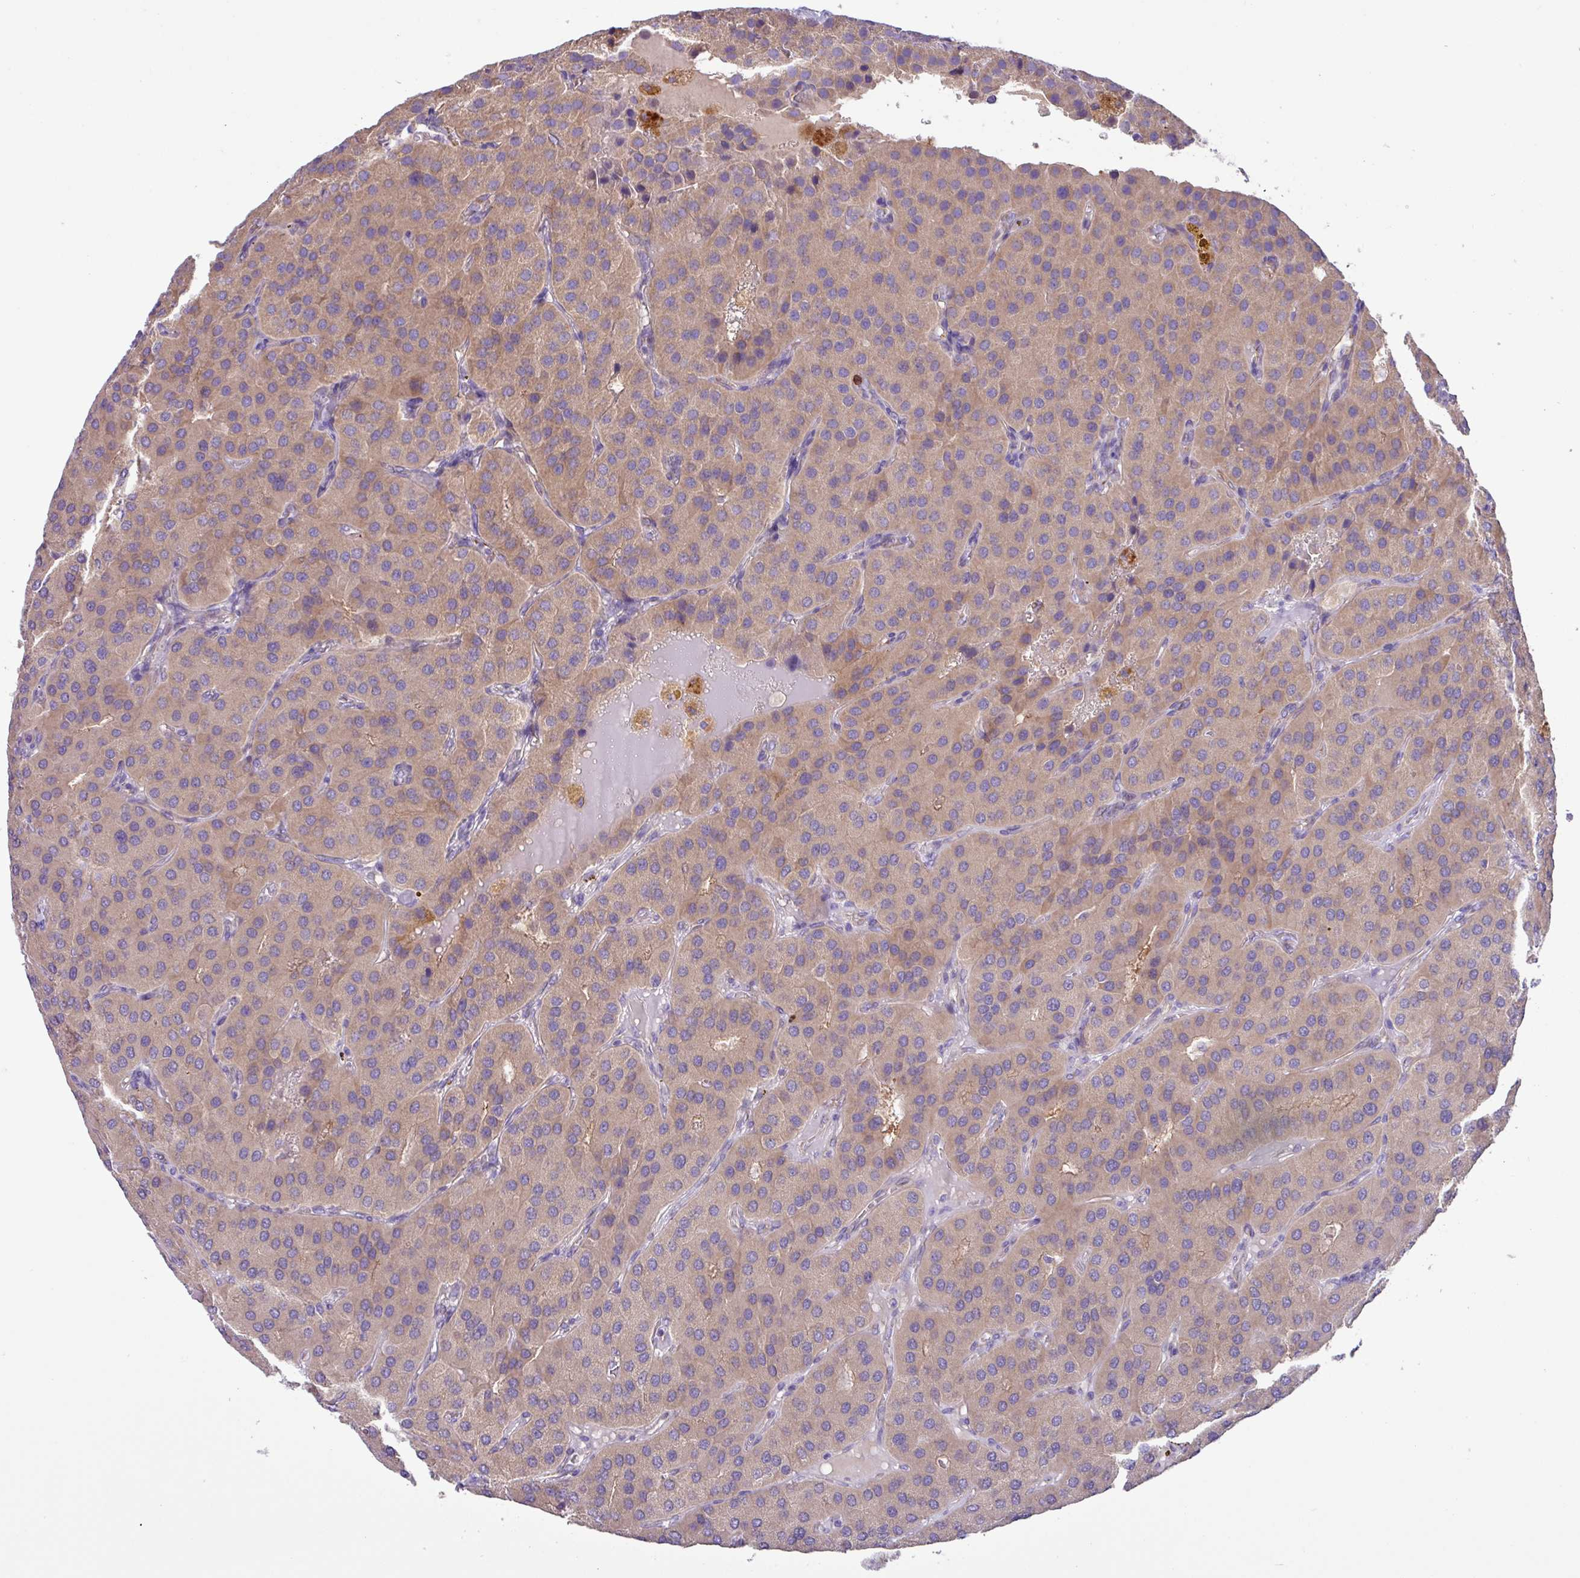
{"staining": {"intensity": "weak", "quantity": ">75%", "location": "cytoplasmic/membranous"}, "tissue": "parathyroid gland", "cell_type": "Glandular cells", "image_type": "normal", "snomed": [{"axis": "morphology", "description": "Normal tissue, NOS"}, {"axis": "morphology", "description": "Adenoma, NOS"}, {"axis": "topography", "description": "Parathyroid gland"}], "caption": "Immunohistochemical staining of unremarkable parathyroid gland reveals >75% levels of weak cytoplasmic/membranous protein positivity in approximately >75% of glandular cells.", "gene": "MRM2", "patient": {"sex": "female", "age": 86}}